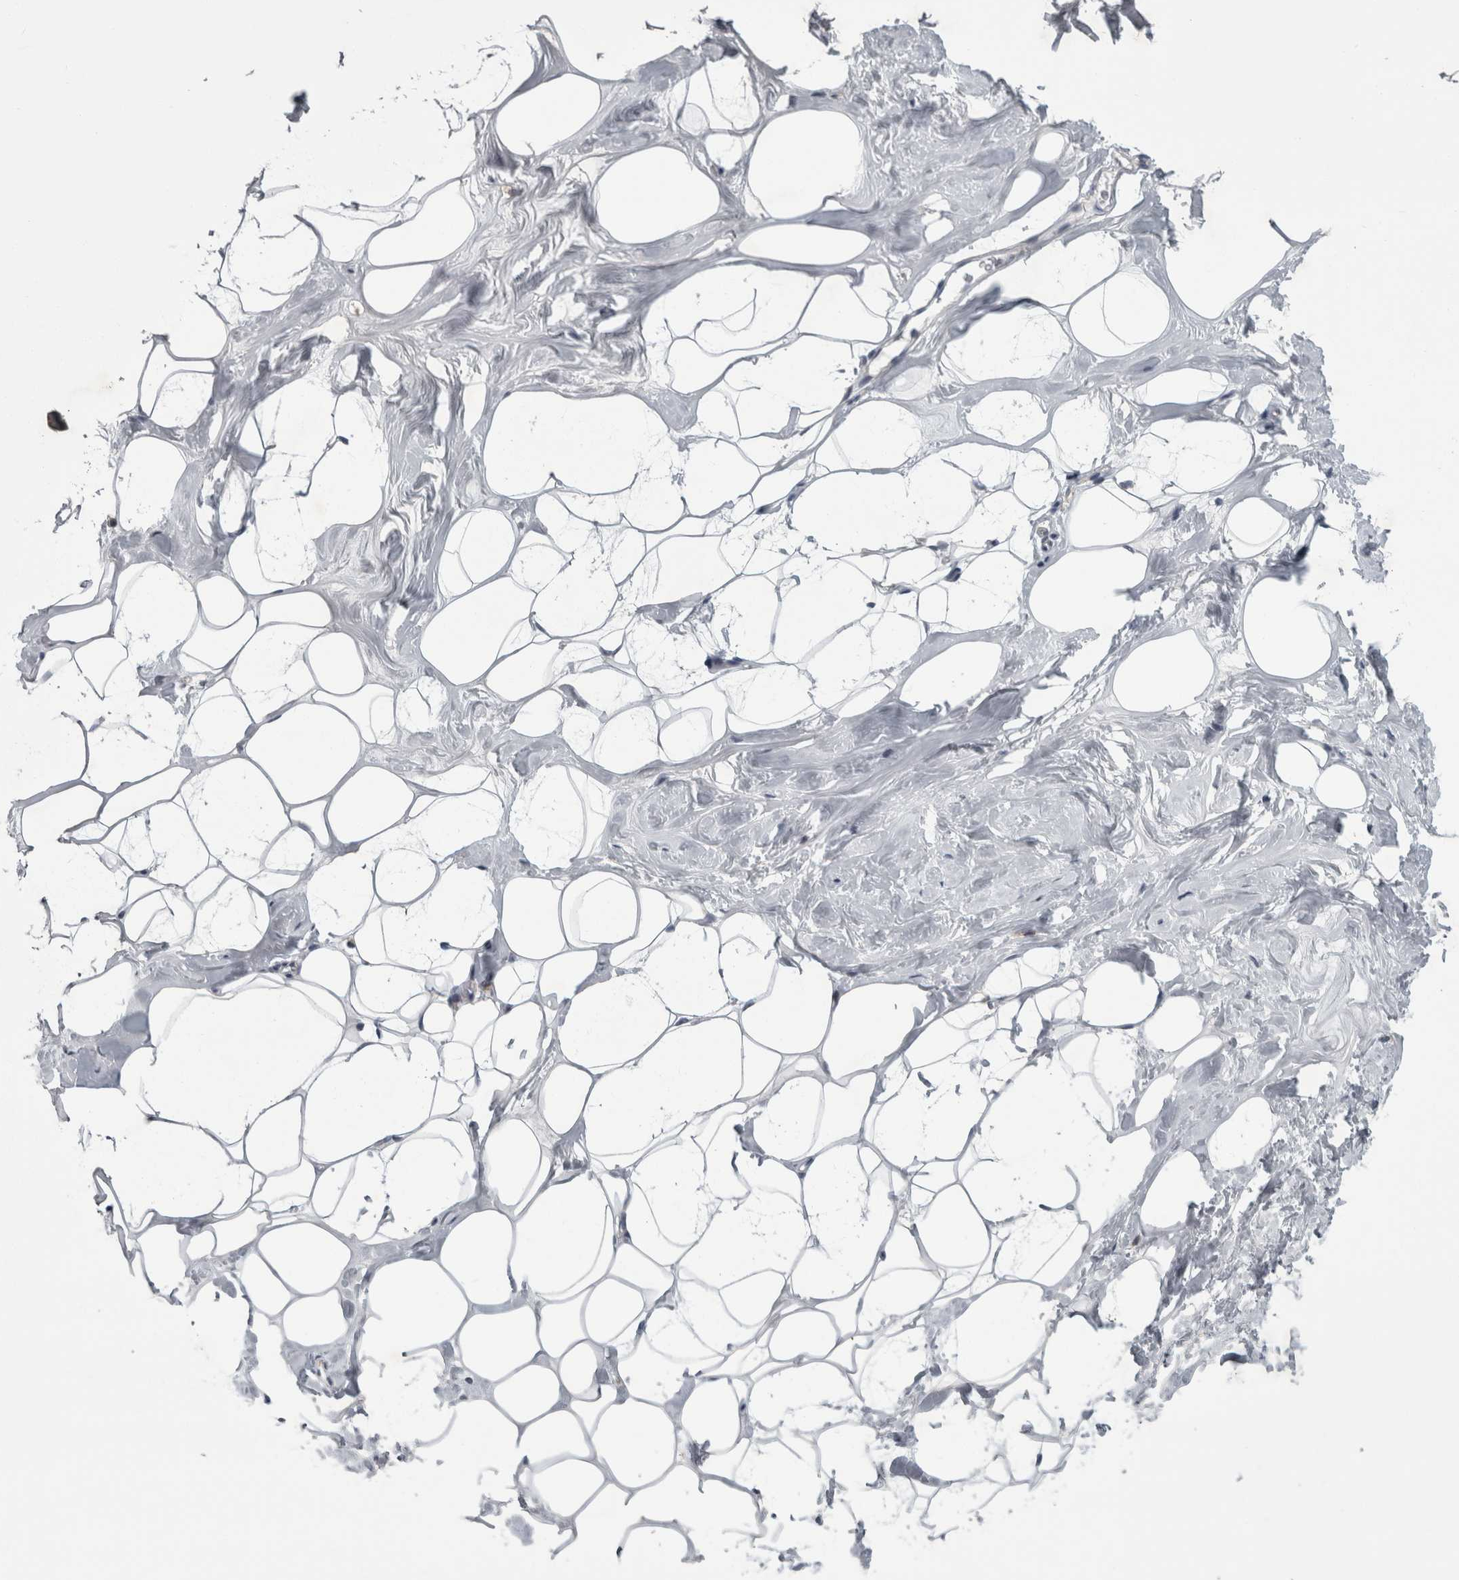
{"staining": {"intensity": "negative", "quantity": "none", "location": "none"}, "tissue": "adipose tissue", "cell_type": "Adipocytes", "image_type": "normal", "snomed": [{"axis": "morphology", "description": "Normal tissue, NOS"}, {"axis": "morphology", "description": "Fibrosis, NOS"}, {"axis": "topography", "description": "Breast"}, {"axis": "topography", "description": "Adipose tissue"}], "caption": "An immunohistochemistry (IHC) micrograph of benign adipose tissue is shown. There is no staining in adipocytes of adipose tissue.", "gene": "PRRC2C", "patient": {"sex": "female", "age": 39}}